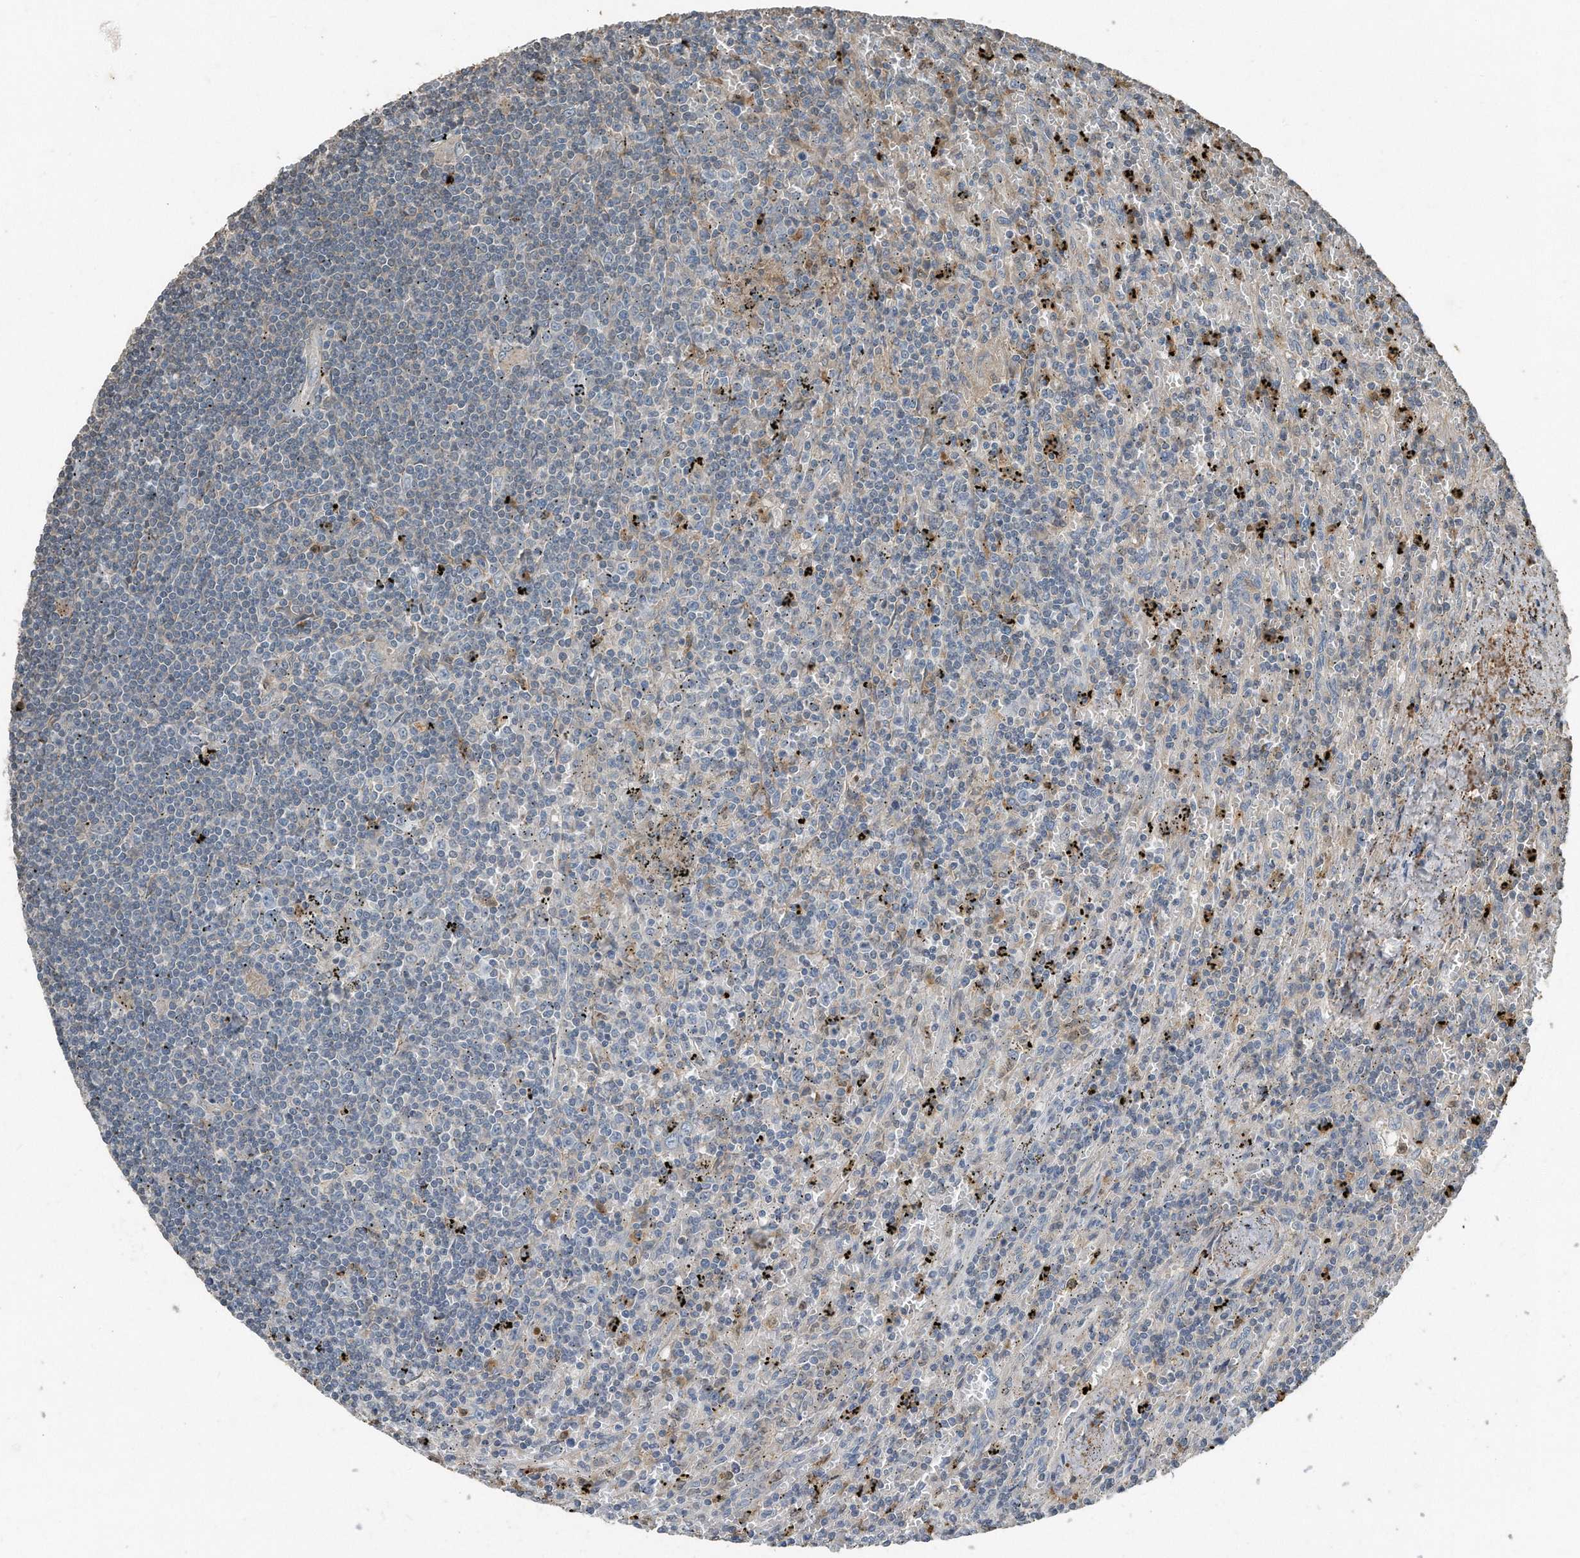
{"staining": {"intensity": "negative", "quantity": "none", "location": "none"}, "tissue": "lymphoma", "cell_type": "Tumor cells", "image_type": "cancer", "snomed": [{"axis": "morphology", "description": "Malignant lymphoma, non-Hodgkin's type, Low grade"}, {"axis": "topography", "description": "Spleen"}], "caption": "The photomicrograph reveals no significant expression in tumor cells of lymphoma.", "gene": "C9", "patient": {"sex": "male", "age": 76}}